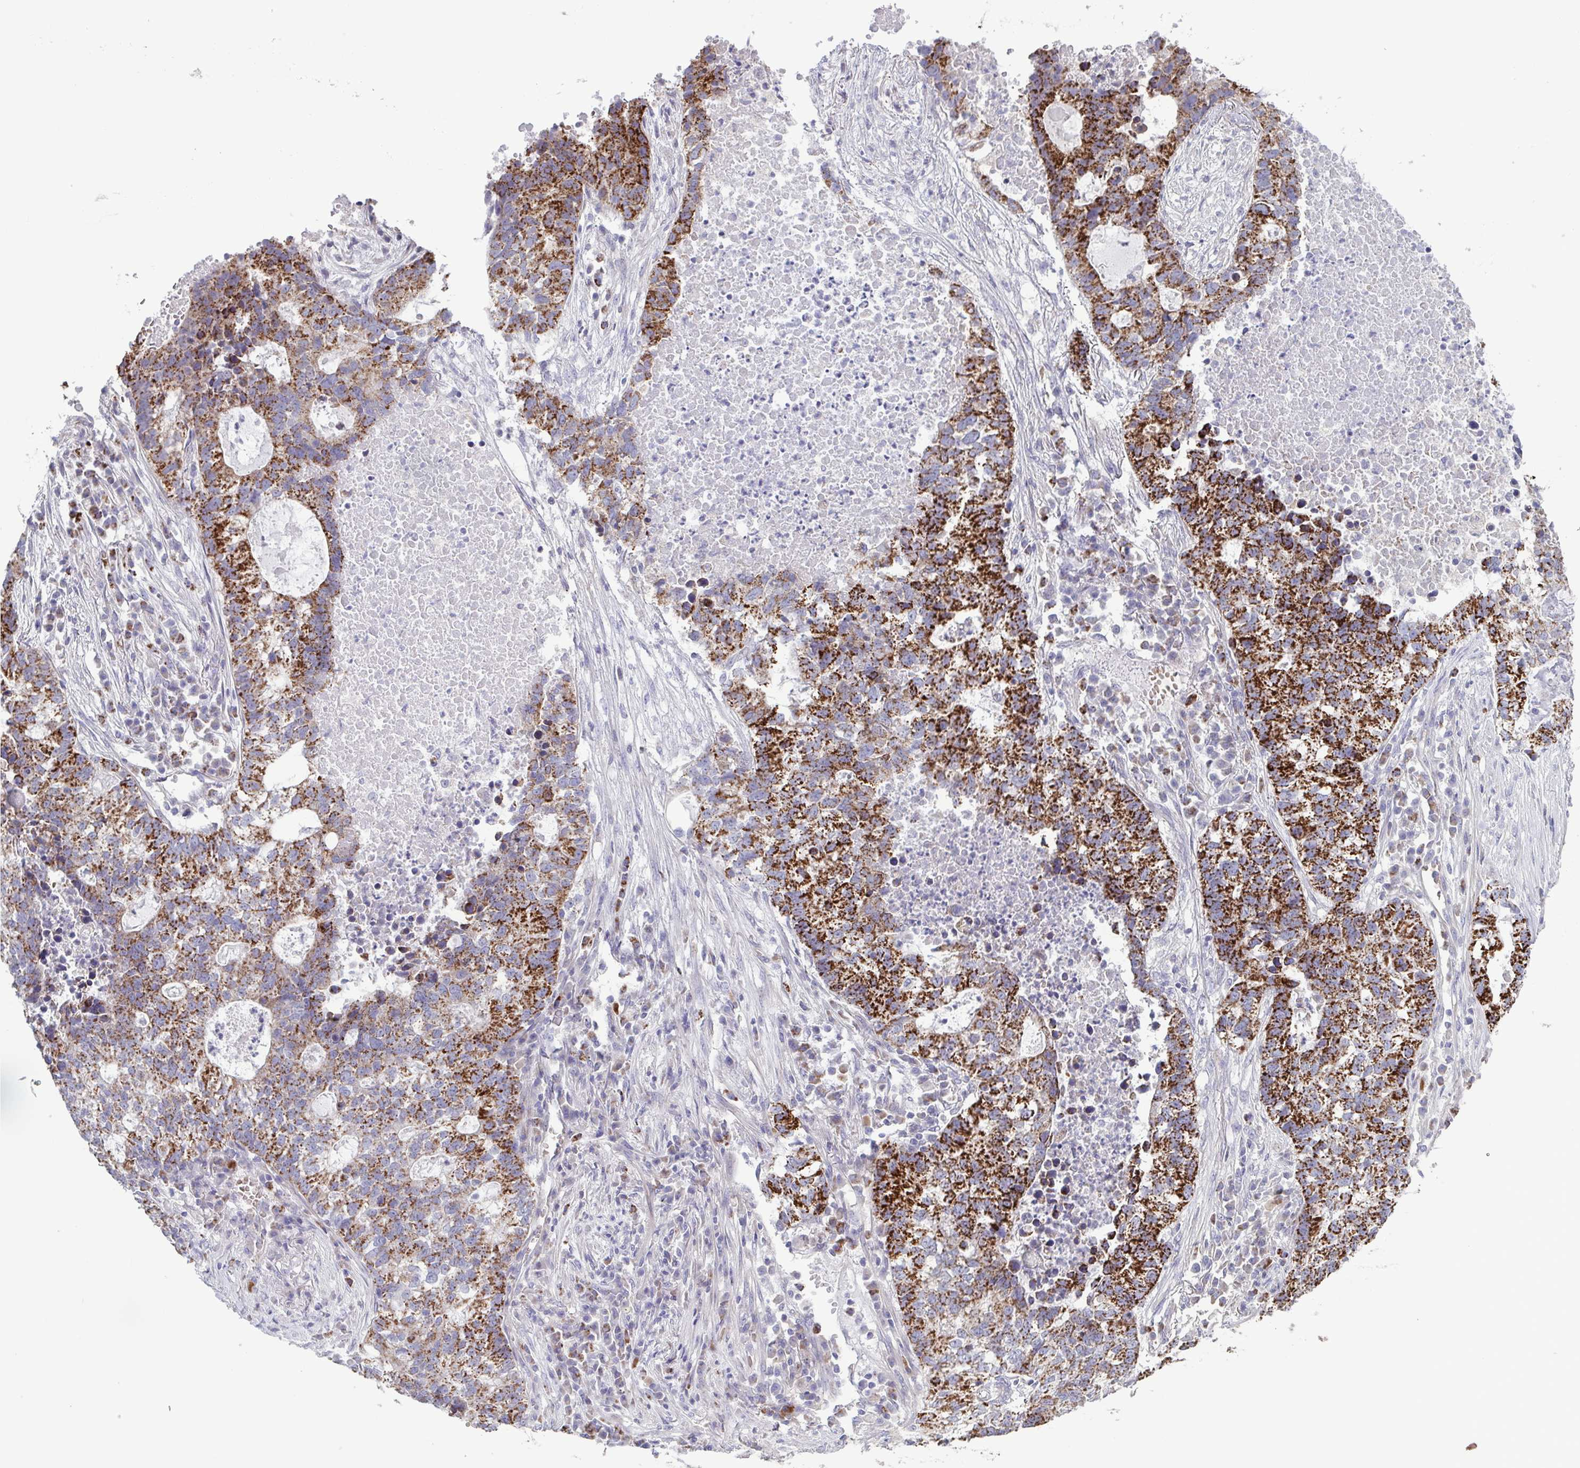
{"staining": {"intensity": "strong", "quantity": "25%-75%", "location": "cytoplasmic/membranous"}, "tissue": "lung cancer", "cell_type": "Tumor cells", "image_type": "cancer", "snomed": [{"axis": "morphology", "description": "Adenocarcinoma, NOS"}, {"axis": "topography", "description": "Lung"}], "caption": "Lung cancer (adenocarcinoma) stained with a protein marker demonstrates strong staining in tumor cells.", "gene": "GLDC", "patient": {"sex": "male", "age": 57}}